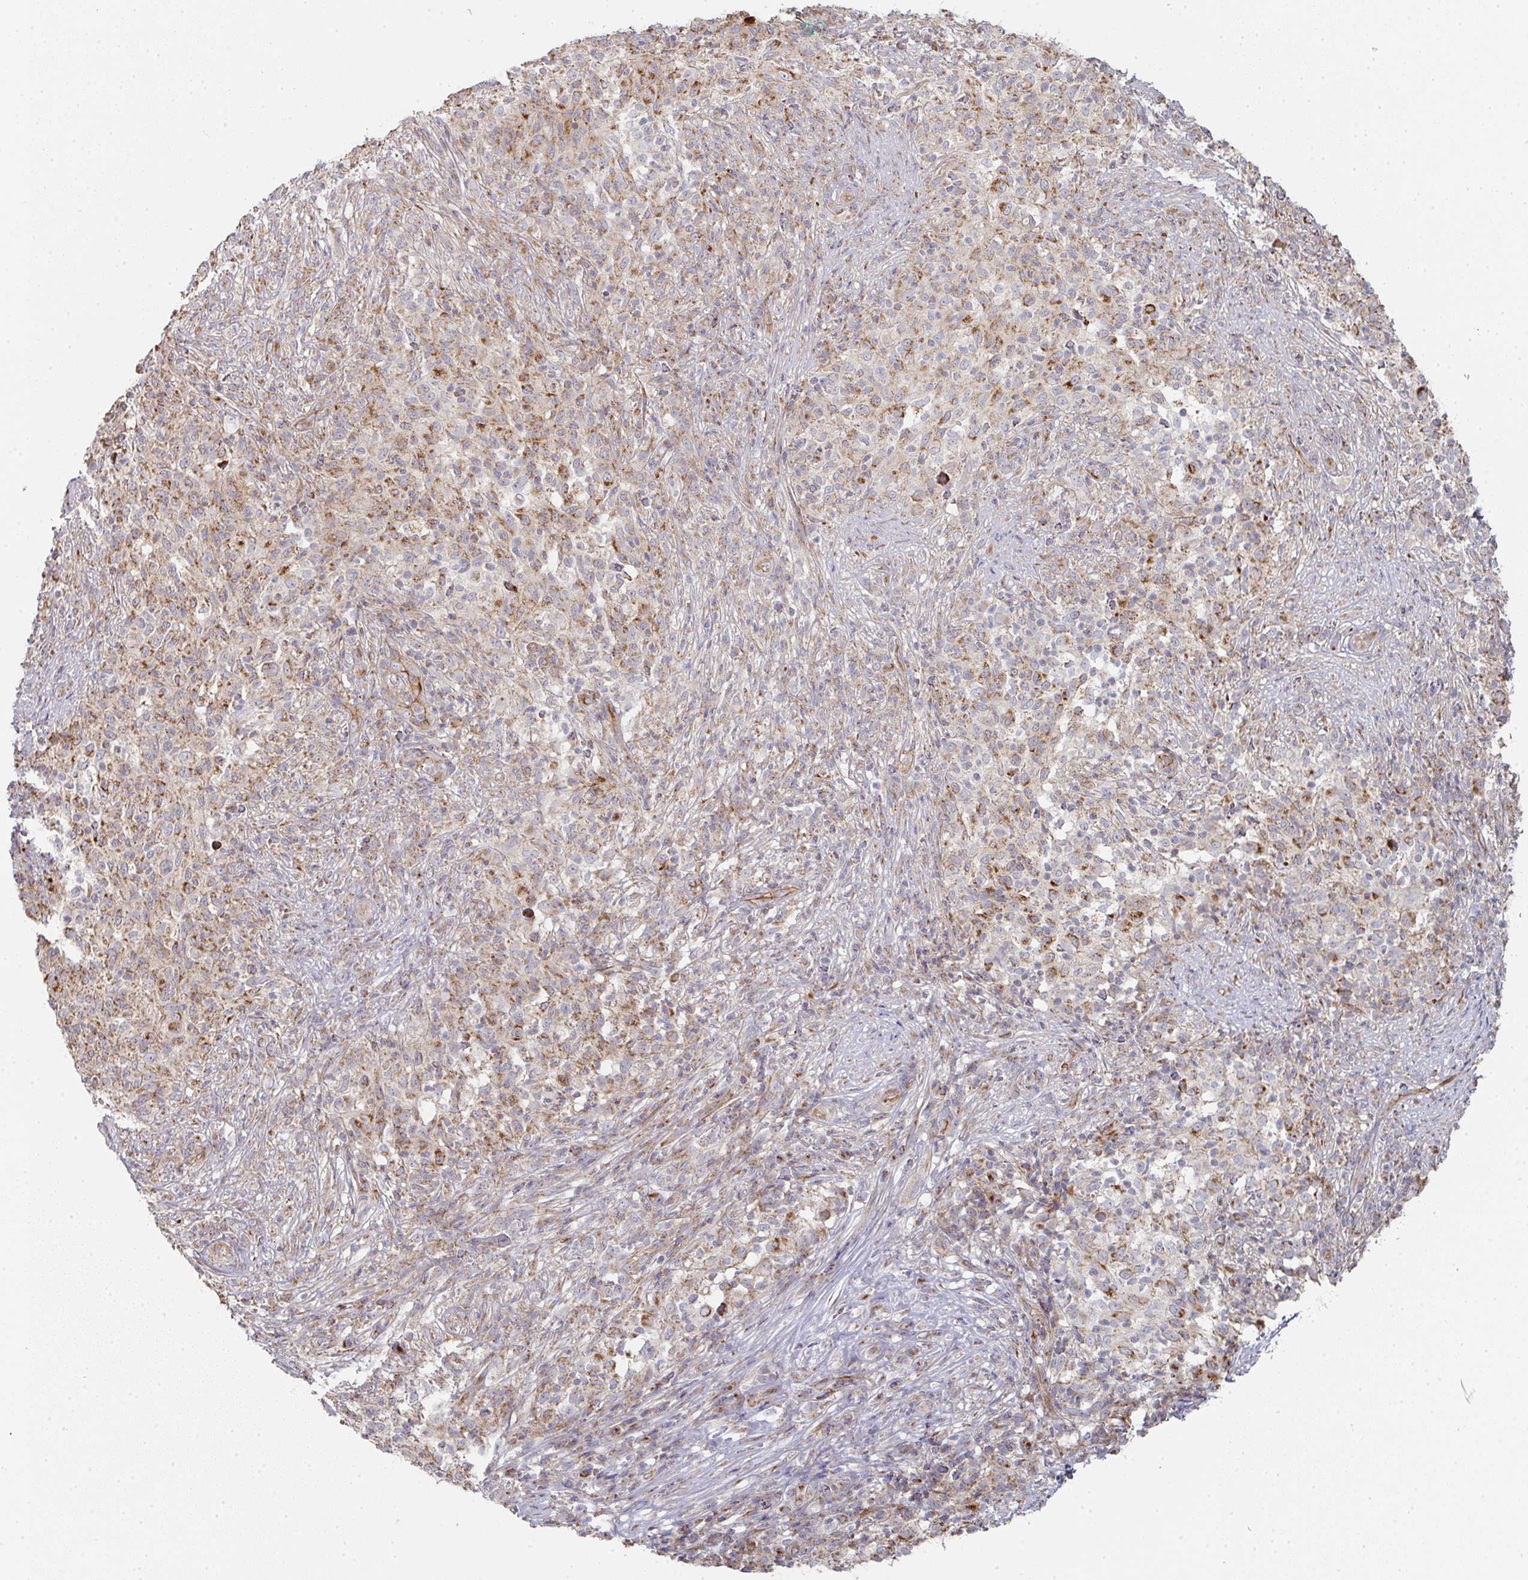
{"staining": {"intensity": "moderate", "quantity": "25%-75%", "location": "cytoplasmic/membranous"}, "tissue": "melanoma", "cell_type": "Tumor cells", "image_type": "cancer", "snomed": [{"axis": "morphology", "description": "Malignant melanoma, NOS"}, {"axis": "topography", "description": "Skin"}], "caption": "Melanoma stained with immunohistochemistry (IHC) demonstrates moderate cytoplasmic/membranous expression in approximately 25%-75% of tumor cells.", "gene": "ZNF526", "patient": {"sex": "male", "age": 66}}